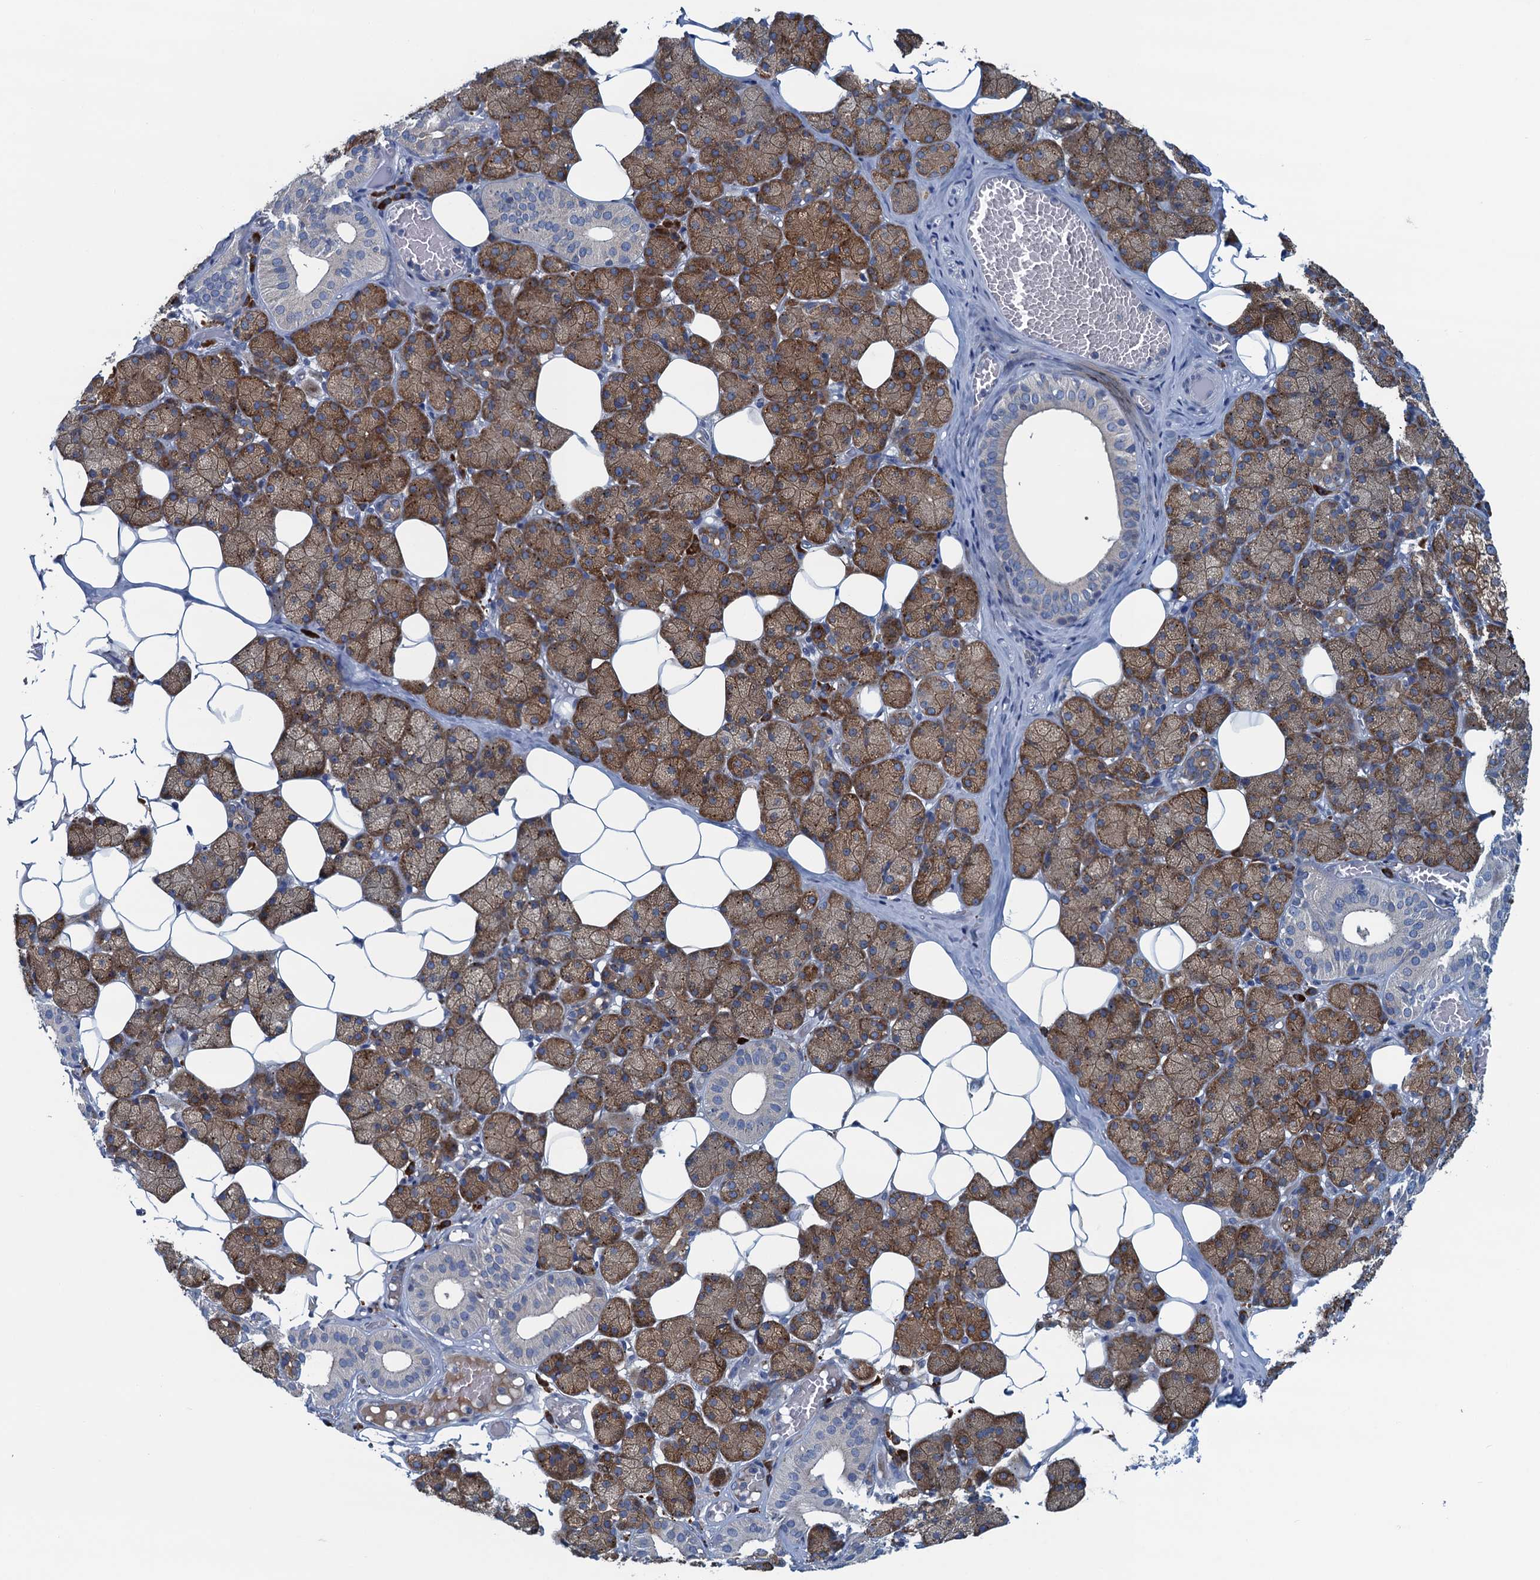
{"staining": {"intensity": "moderate", "quantity": ">75%", "location": "cytoplasmic/membranous"}, "tissue": "salivary gland", "cell_type": "Glandular cells", "image_type": "normal", "snomed": [{"axis": "morphology", "description": "Normal tissue, NOS"}, {"axis": "topography", "description": "Salivary gland"}], "caption": "Moderate cytoplasmic/membranous expression is present in about >75% of glandular cells in normal salivary gland.", "gene": "MYDGF", "patient": {"sex": "female", "age": 33}}